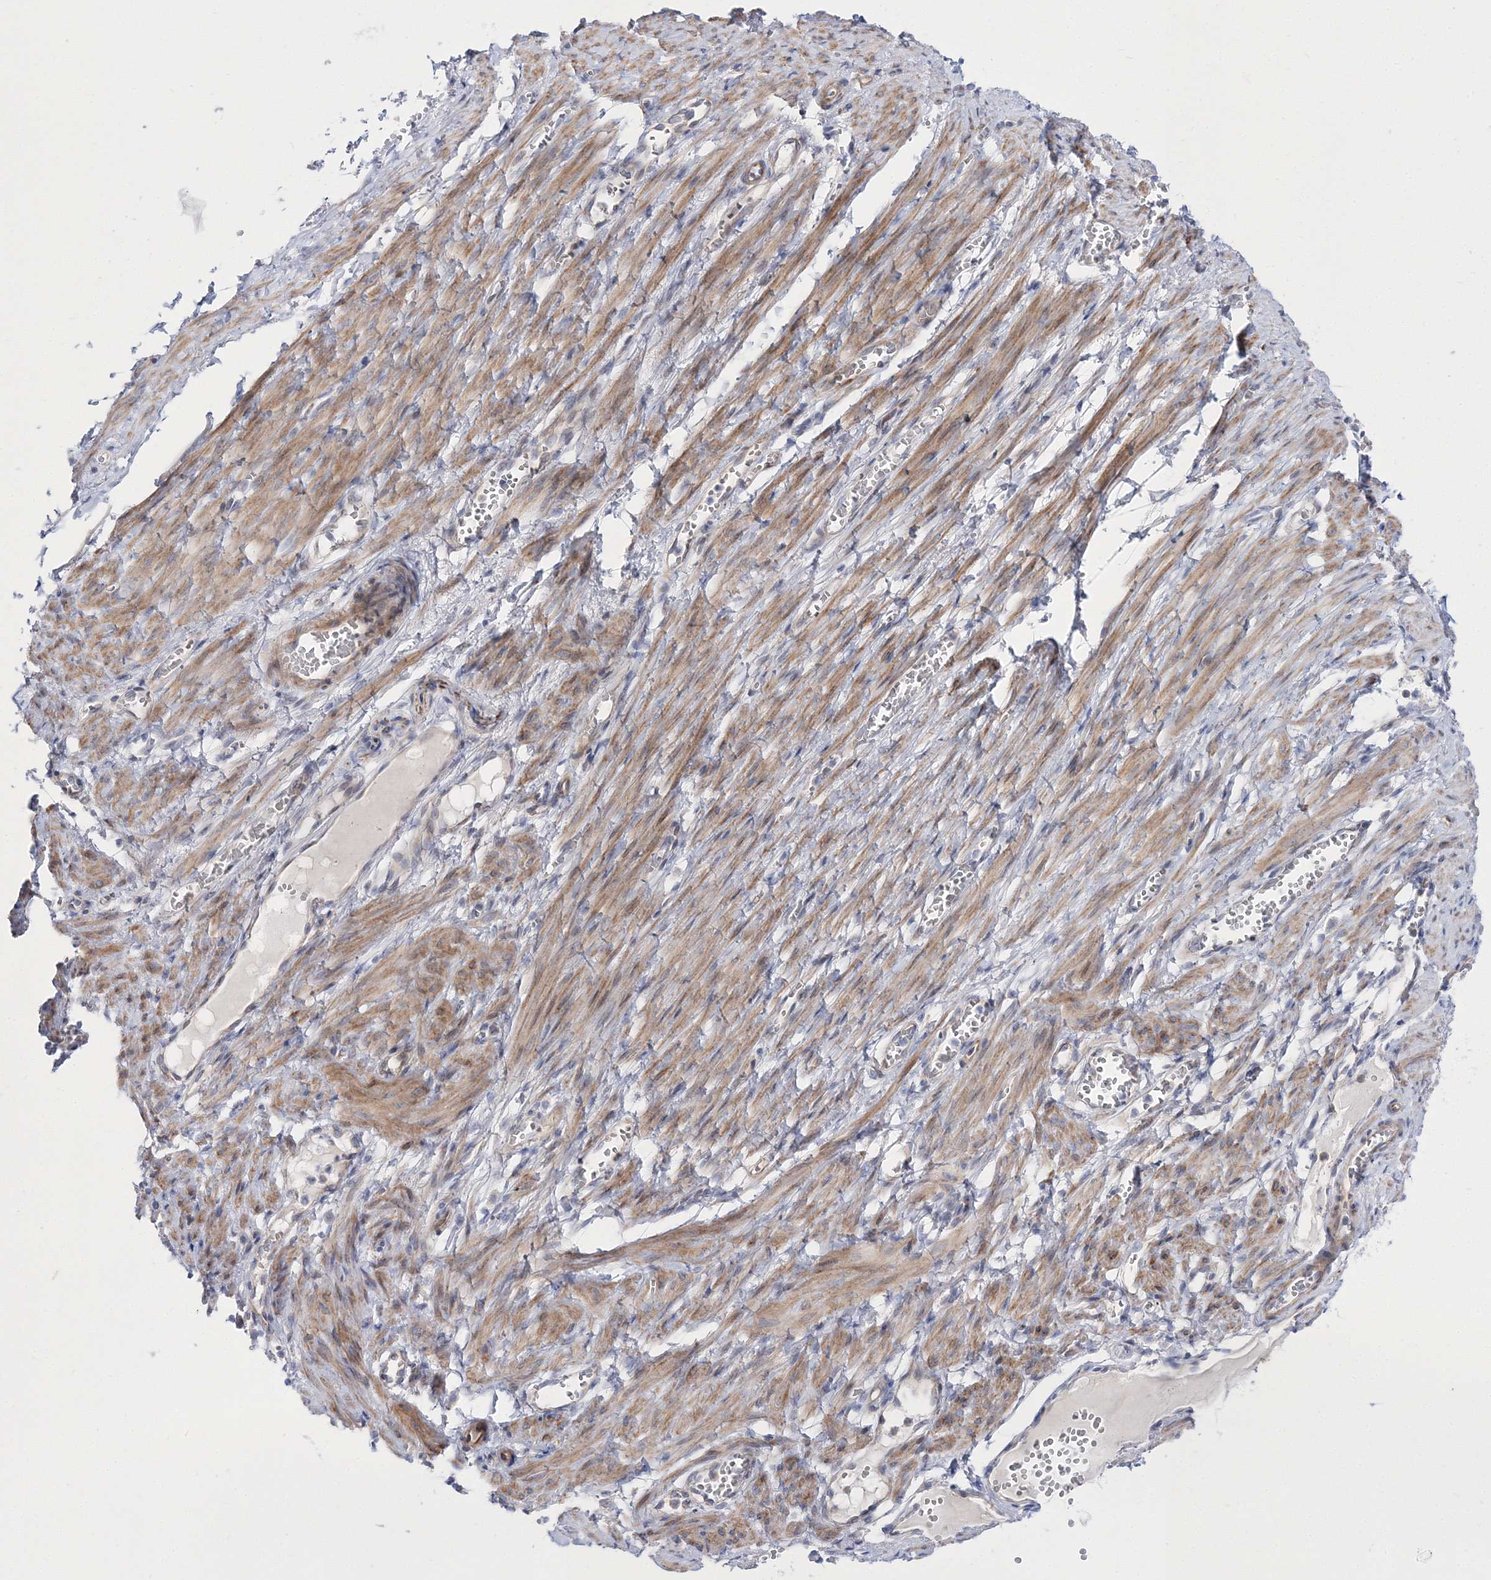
{"staining": {"intensity": "weak", "quantity": "25%-75%", "location": "cytoplasmic/membranous"}, "tissue": "adipose tissue", "cell_type": "Adipocytes", "image_type": "normal", "snomed": [{"axis": "morphology", "description": "Normal tissue, NOS"}, {"axis": "topography", "description": "Smooth muscle"}, {"axis": "topography", "description": "Peripheral nerve tissue"}], "caption": "This micrograph shows immunohistochemistry staining of benign adipose tissue, with low weak cytoplasmic/membranous positivity in about 25%-75% of adipocytes.", "gene": "ARHGAP32", "patient": {"sex": "female", "age": 39}}